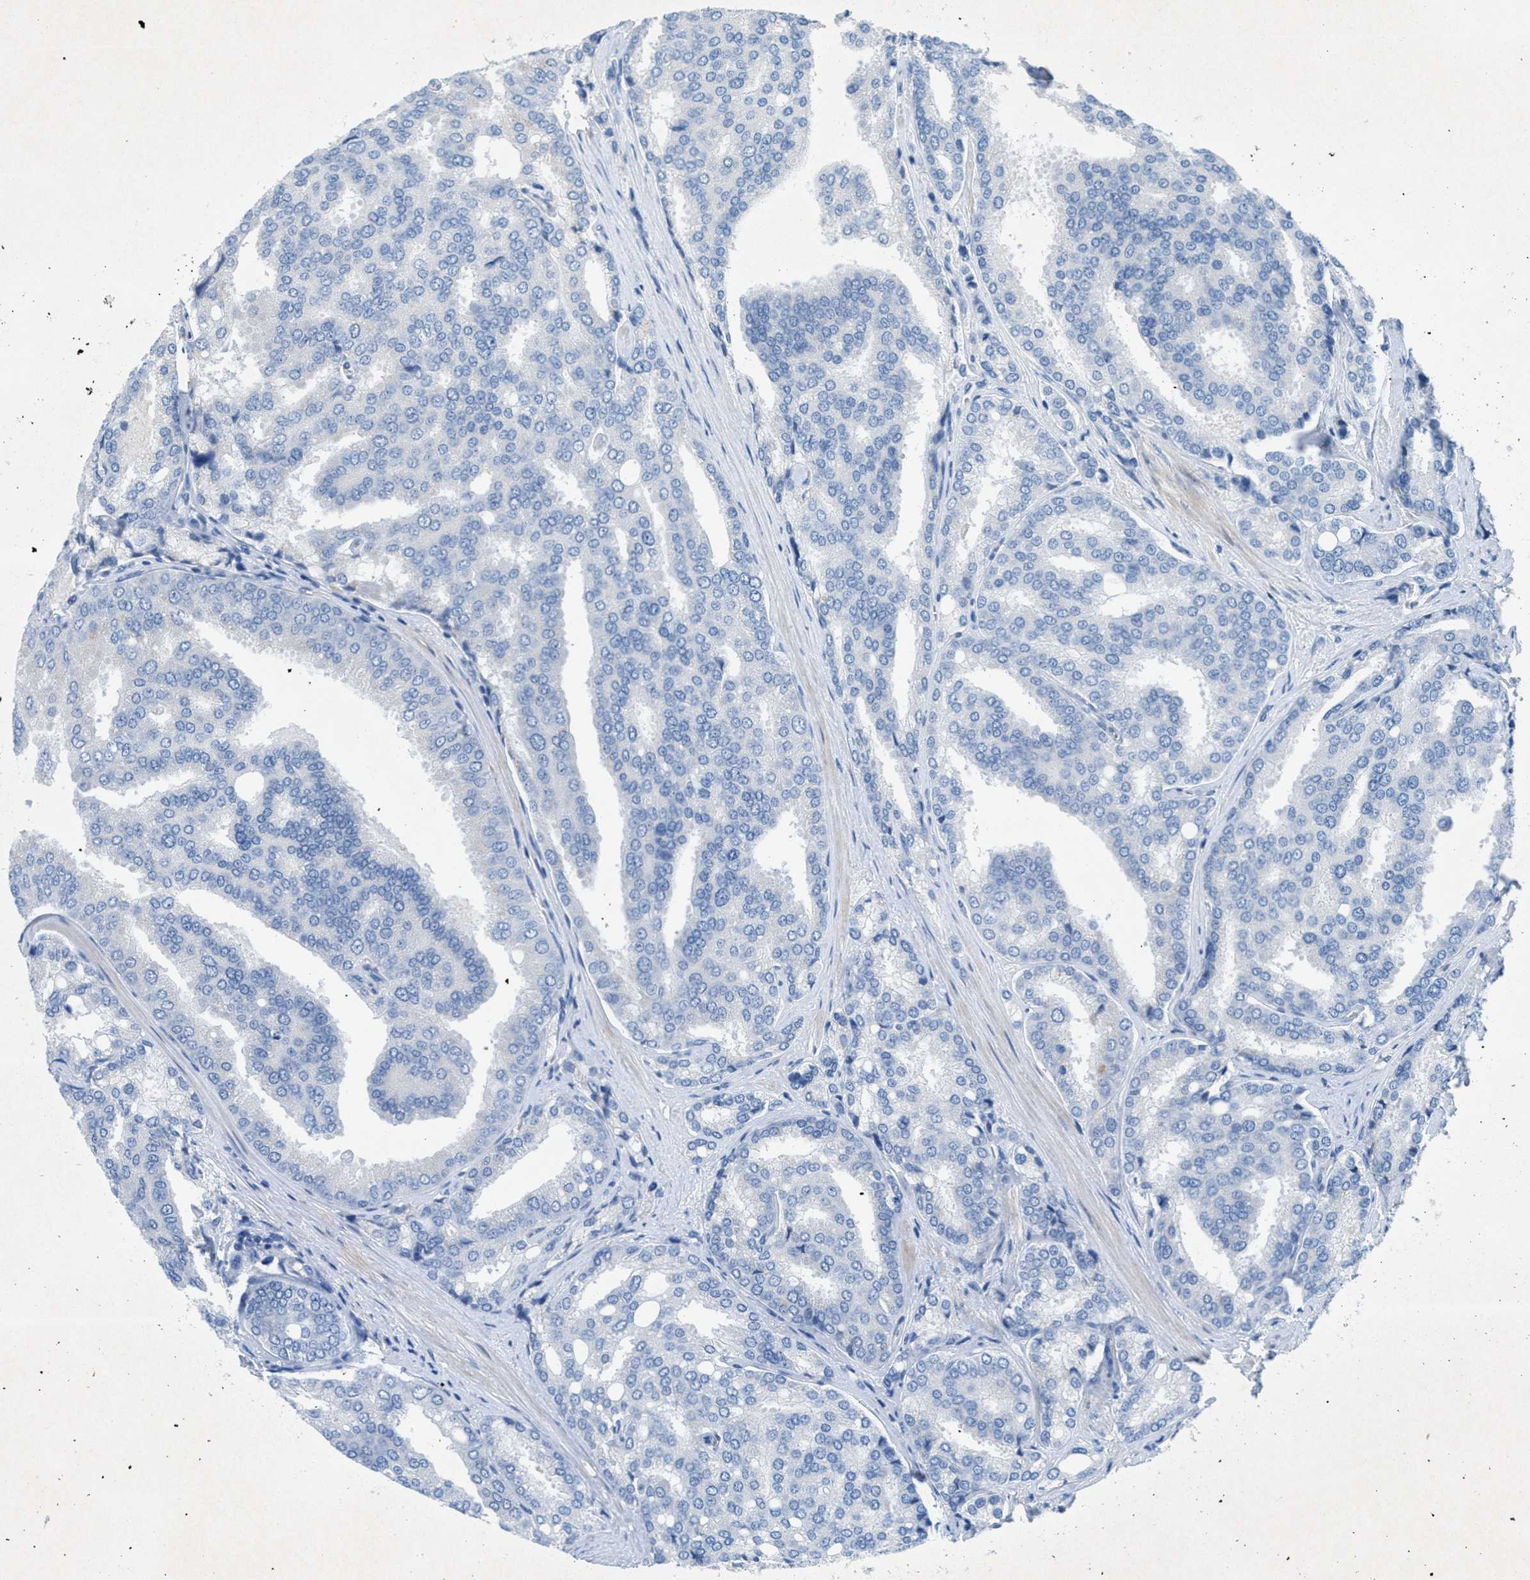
{"staining": {"intensity": "negative", "quantity": "none", "location": "none"}, "tissue": "prostate cancer", "cell_type": "Tumor cells", "image_type": "cancer", "snomed": [{"axis": "morphology", "description": "Adenocarcinoma, High grade"}, {"axis": "topography", "description": "Prostate"}], "caption": "IHC micrograph of human prostate high-grade adenocarcinoma stained for a protein (brown), which exhibits no positivity in tumor cells. (Stains: DAB immunohistochemistry (IHC) with hematoxylin counter stain, Microscopy: brightfield microscopy at high magnification).", "gene": "GALNT17", "patient": {"sex": "male", "age": 50}}